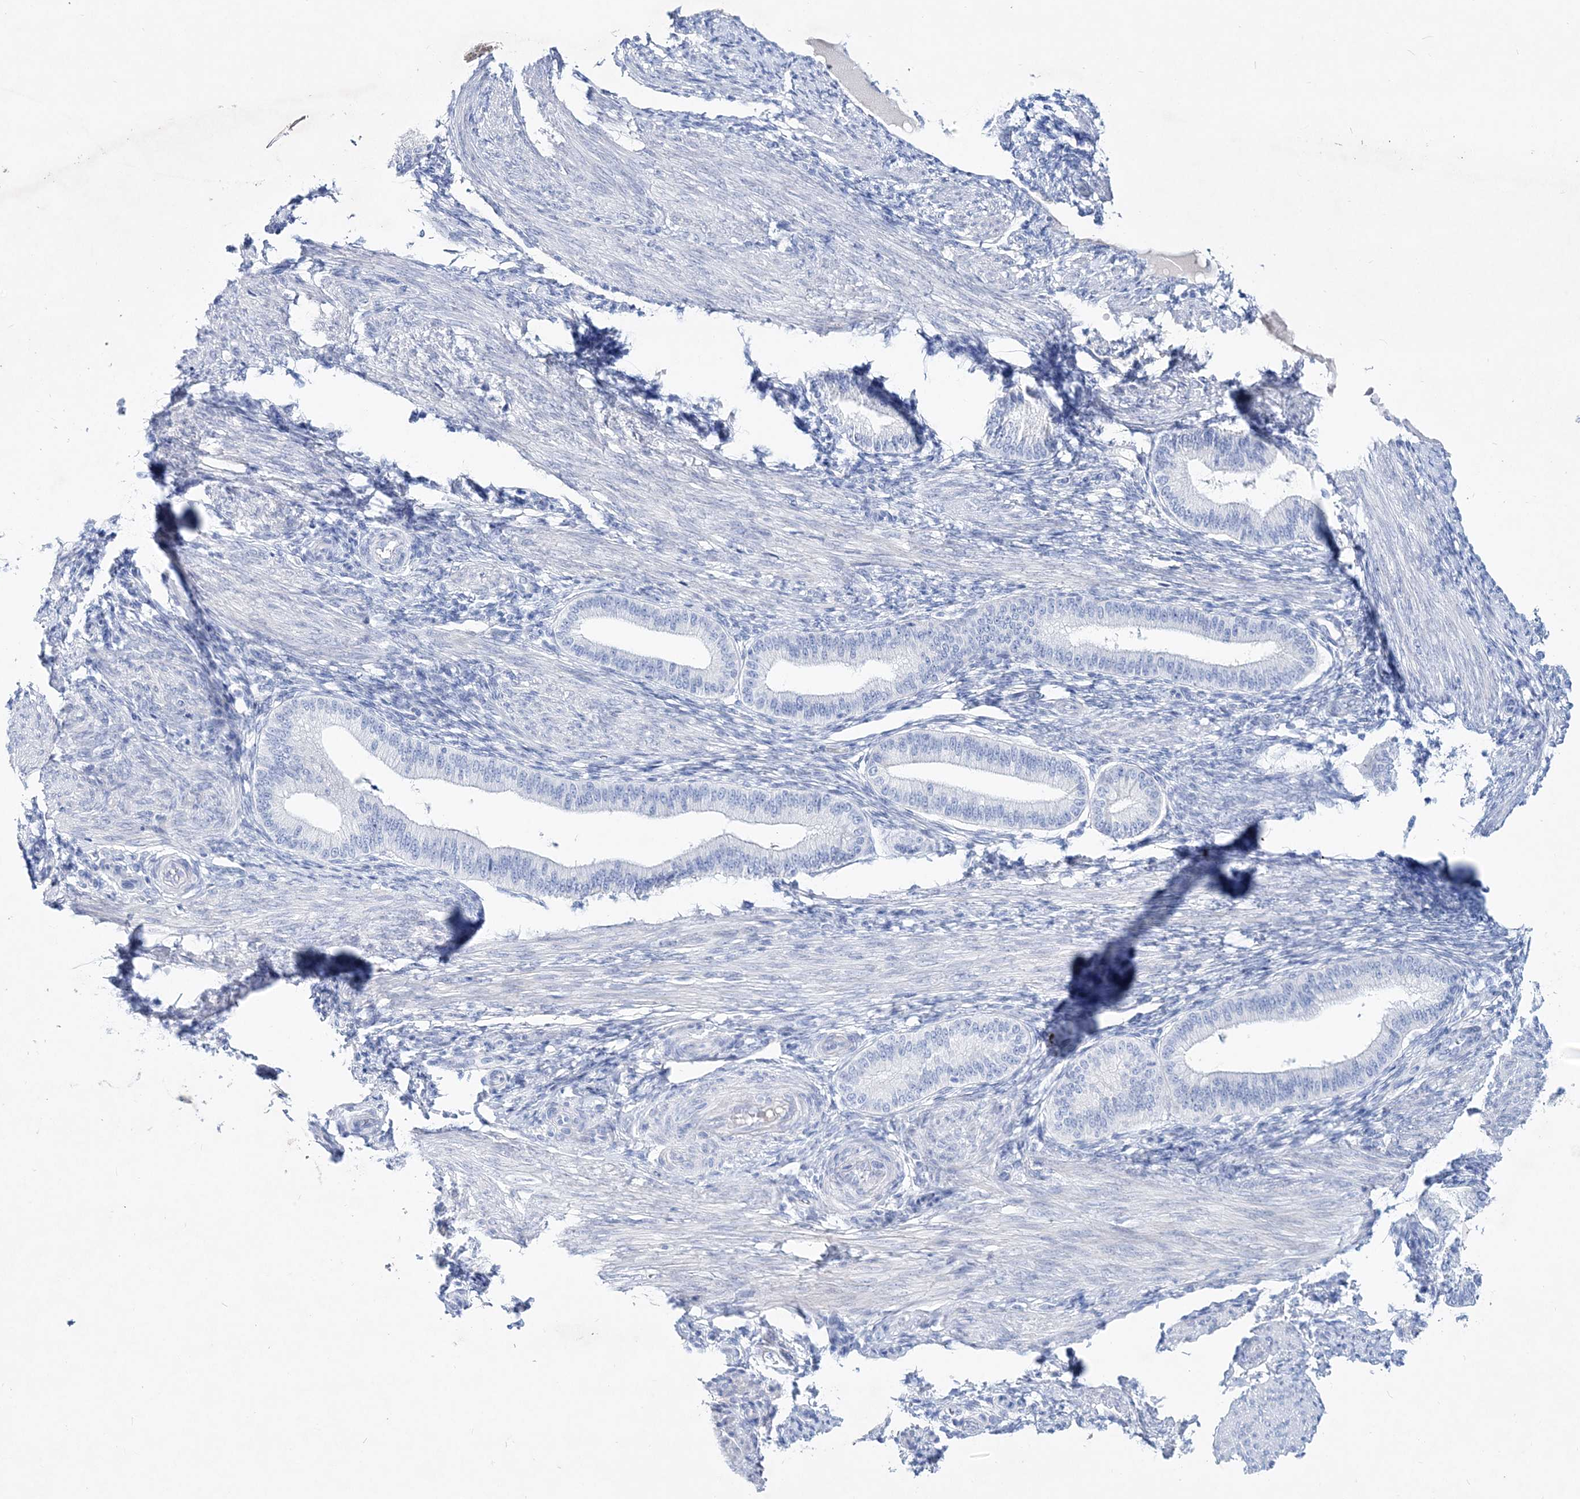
{"staining": {"intensity": "negative", "quantity": "none", "location": "none"}, "tissue": "endometrium", "cell_type": "Cells in endometrial stroma", "image_type": "normal", "snomed": [{"axis": "morphology", "description": "Normal tissue, NOS"}, {"axis": "topography", "description": "Endometrium"}], "caption": "Histopathology image shows no significant protein staining in cells in endometrial stroma of benign endometrium.", "gene": "SPINK7", "patient": {"sex": "female", "age": 39}}